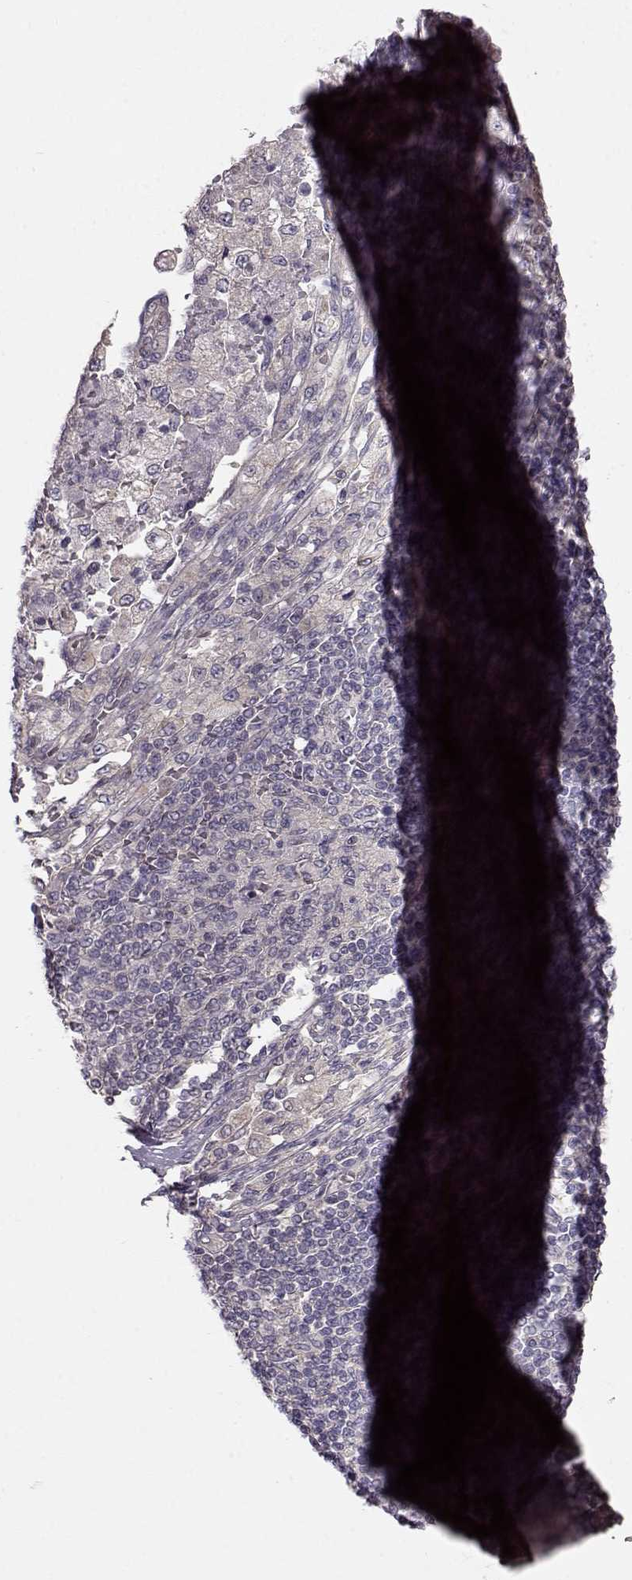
{"staining": {"intensity": "negative", "quantity": "none", "location": "none"}, "tissue": "pancreatic cancer", "cell_type": "Tumor cells", "image_type": "cancer", "snomed": [{"axis": "morphology", "description": "Adenocarcinoma, NOS"}, {"axis": "topography", "description": "Pancreas"}], "caption": "Pancreatic cancer was stained to show a protein in brown. There is no significant staining in tumor cells. (Immunohistochemistry, brightfield microscopy, high magnification).", "gene": "SLAIN2", "patient": {"sex": "female", "age": 61}}